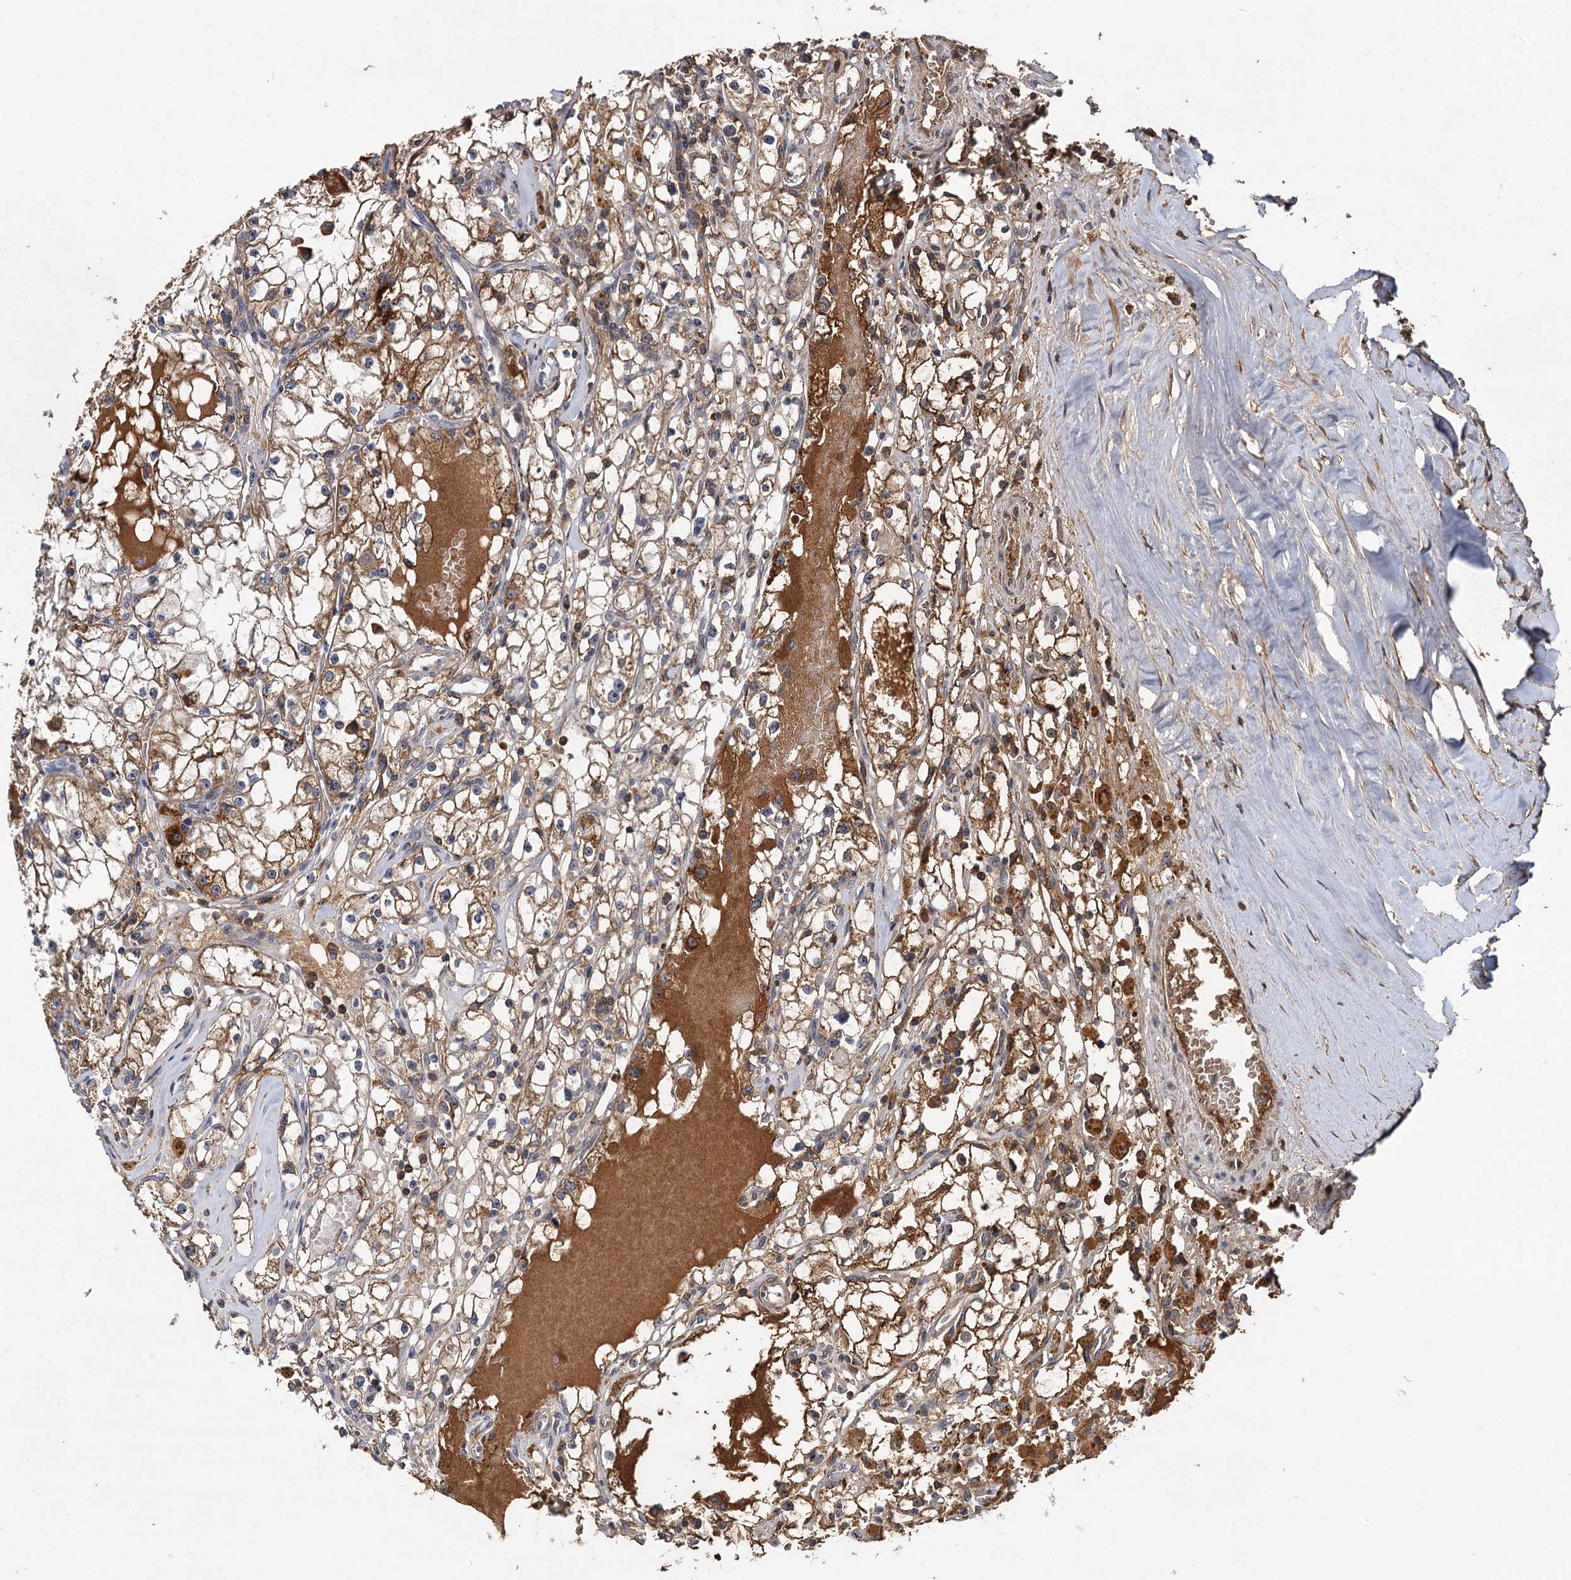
{"staining": {"intensity": "moderate", "quantity": ">75%", "location": "cytoplasmic/membranous"}, "tissue": "renal cancer", "cell_type": "Tumor cells", "image_type": "cancer", "snomed": [{"axis": "morphology", "description": "Adenocarcinoma, NOS"}, {"axis": "topography", "description": "Kidney"}], "caption": "Protein positivity by immunohistochemistry exhibits moderate cytoplasmic/membranous staining in about >75% of tumor cells in renal adenocarcinoma.", "gene": "MBD6", "patient": {"sex": "male", "age": 56}}